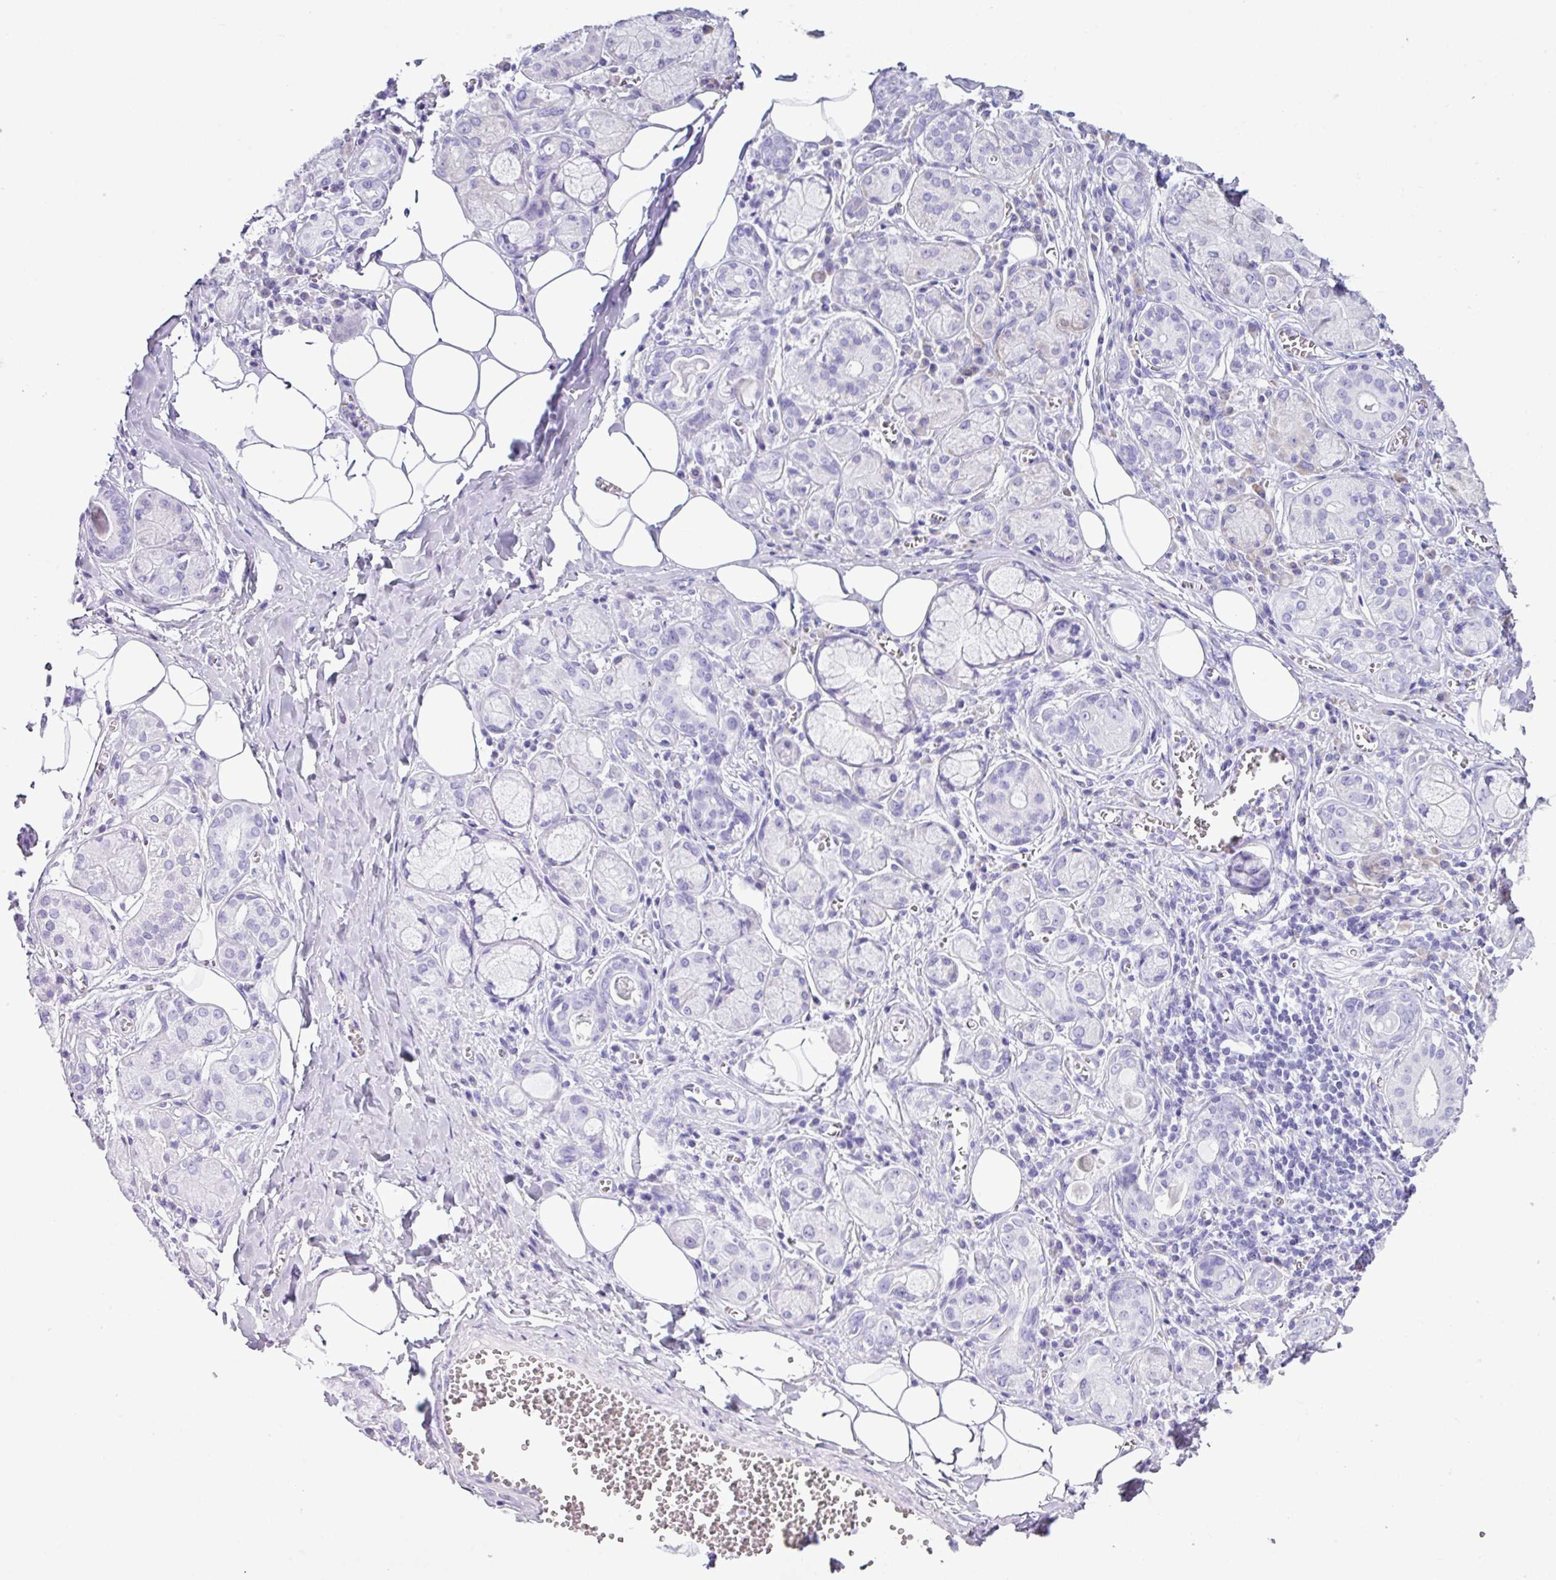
{"staining": {"intensity": "weak", "quantity": "<25%", "location": "cytoplasmic/membranous"}, "tissue": "salivary gland", "cell_type": "Glandular cells", "image_type": "normal", "snomed": [{"axis": "morphology", "description": "Normal tissue, NOS"}, {"axis": "topography", "description": "Salivary gland"}], "caption": "Glandular cells show no significant expression in benign salivary gland. (Stains: DAB immunohistochemistry with hematoxylin counter stain, Microscopy: brightfield microscopy at high magnification).", "gene": "RGS21", "patient": {"sex": "male", "age": 74}}